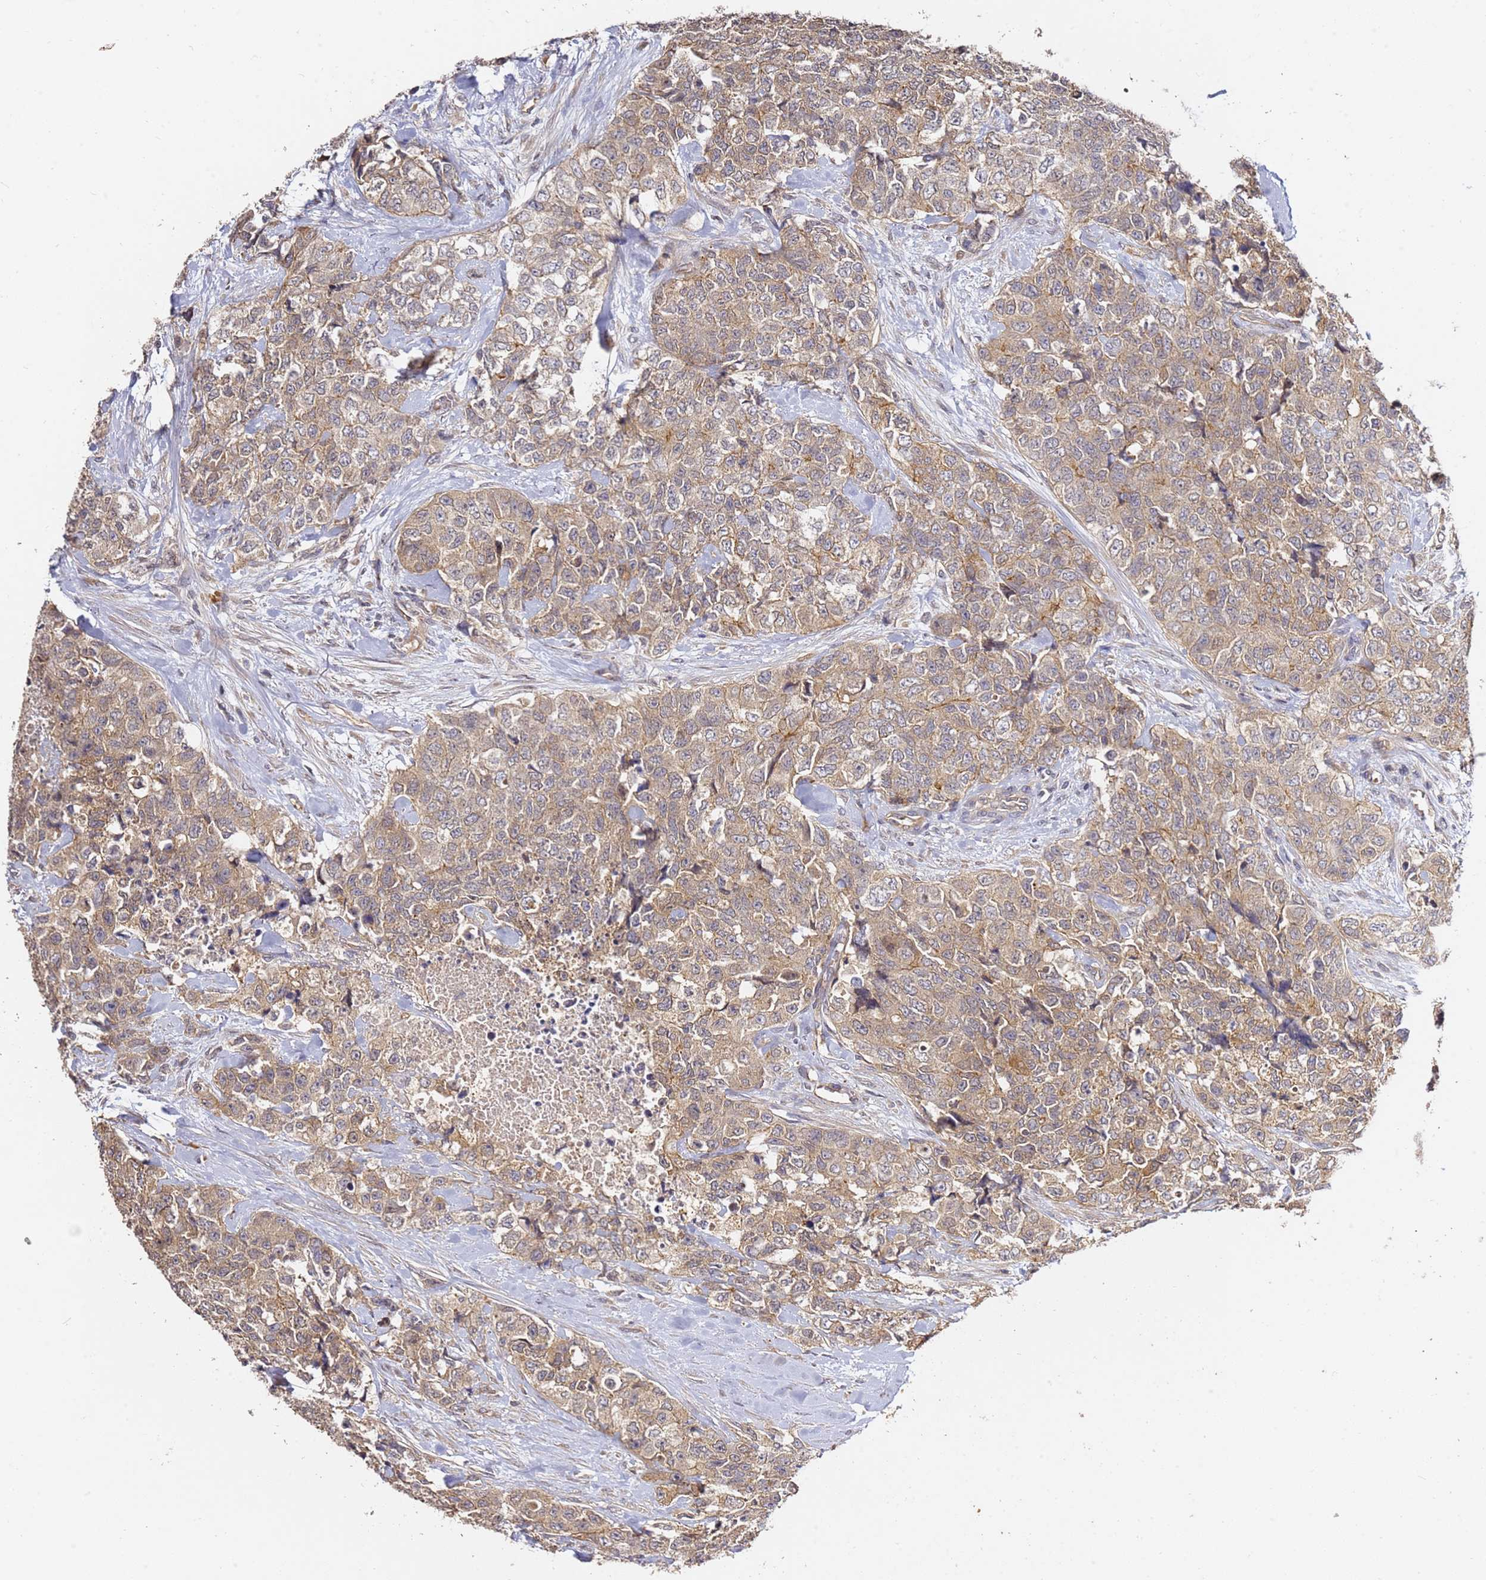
{"staining": {"intensity": "moderate", "quantity": ">75%", "location": "cytoplasmic/membranous"}, "tissue": "urothelial cancer", "cell_type": "Tumor cells", "image_type": "cancer", "snomed": [{"axis": "morphology", "description": "Urothelial carcinoma, High grade"}, {"axis": "topography", "description": "Urinary bladder"}], "caption": "High-grade urothelial carcinoma stained with a protein marker reveals moderate staining in tumor cells.", "gene": "OSBPL2", "patient": {"sex": "female", "age": 78}}